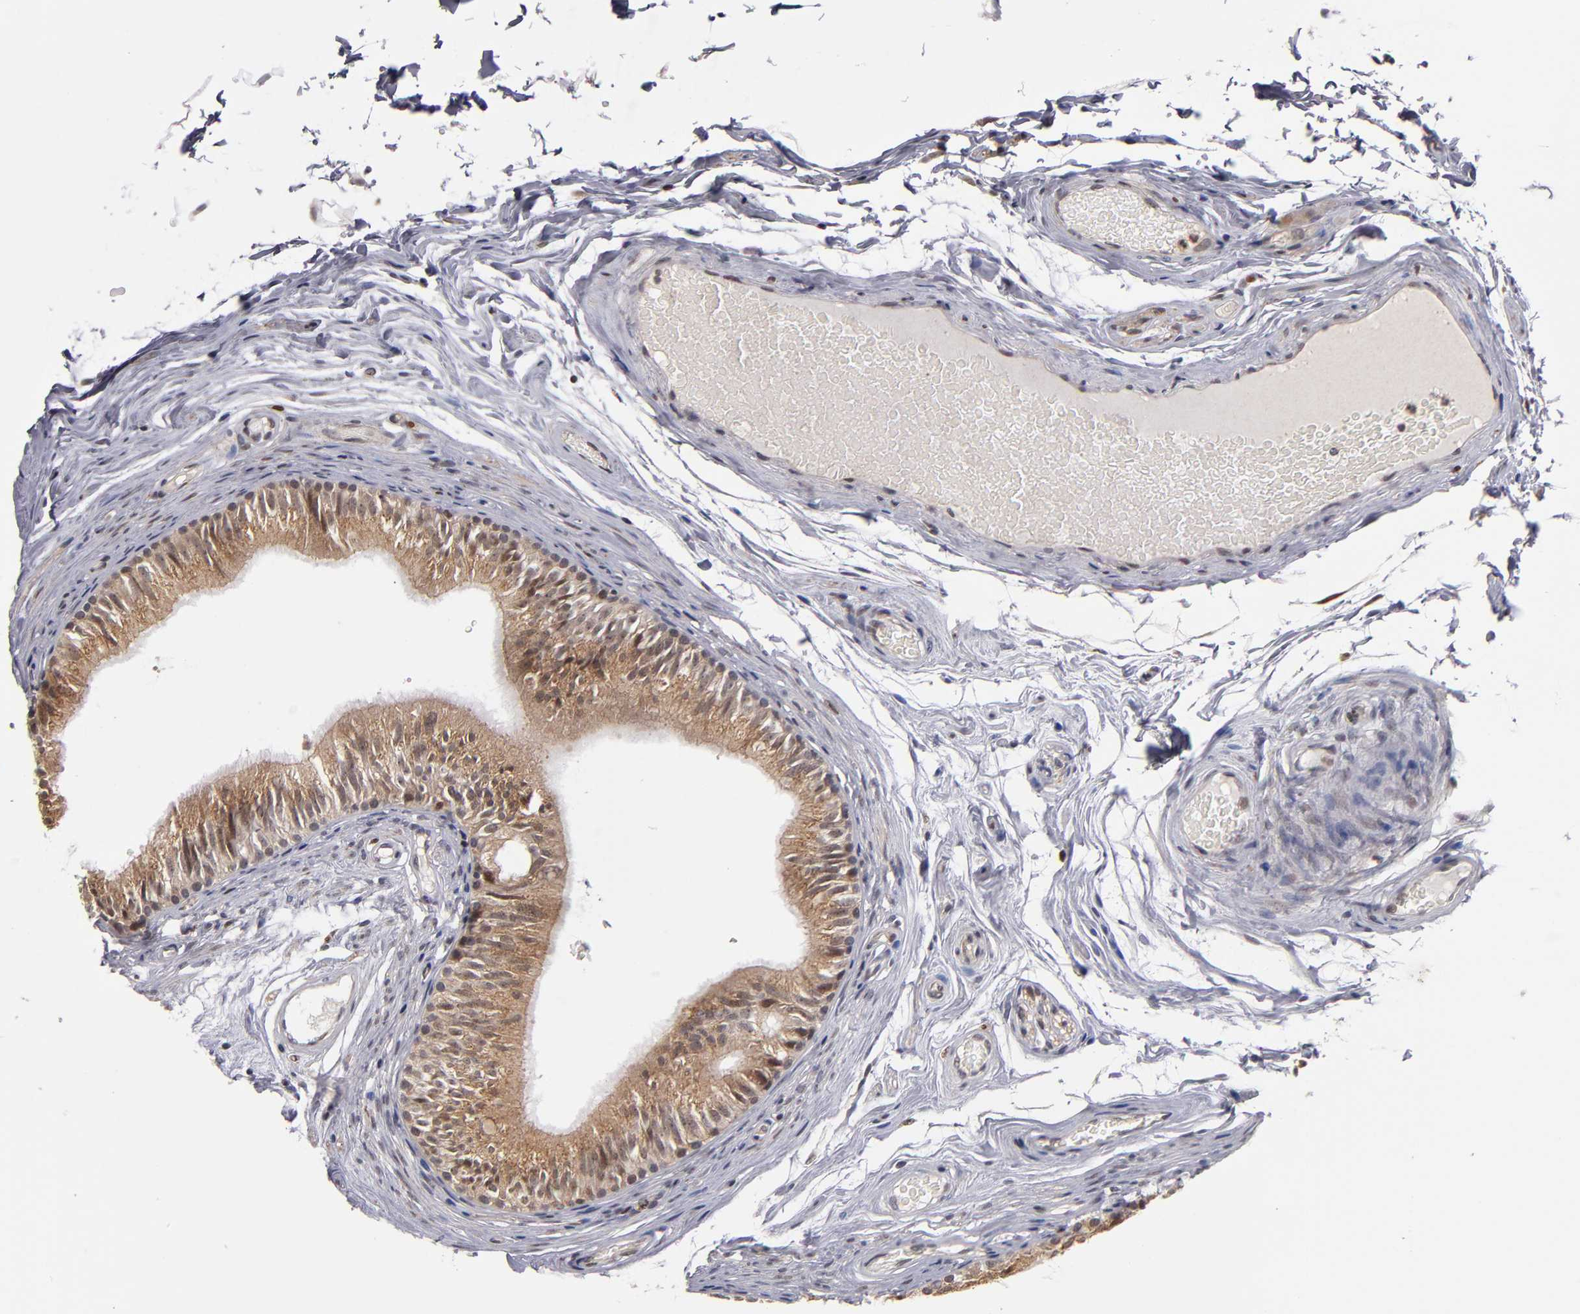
{"staining": {"intensity": "weak", "quantity": "25%-75%", "location": "cytoplasmic/membranous,nuclear"}, "tissue": "epididymis", "cell_type": "Glandular cells", "image_type": "normal", "snomed": [{"axis": "morphology", "description": "Normal tissue, NOS"}, {"axis": "topography", "description": "Testis"}, {"axis": "topography", "description": "Epididymis"}], "caption": "Epididymis stained for a protein reveals weak cytoplasmic/membranous,nuclear positivity in glandular cells.", "gene": "KDM6A", "patient": {"sex": "male", "age": 36}}